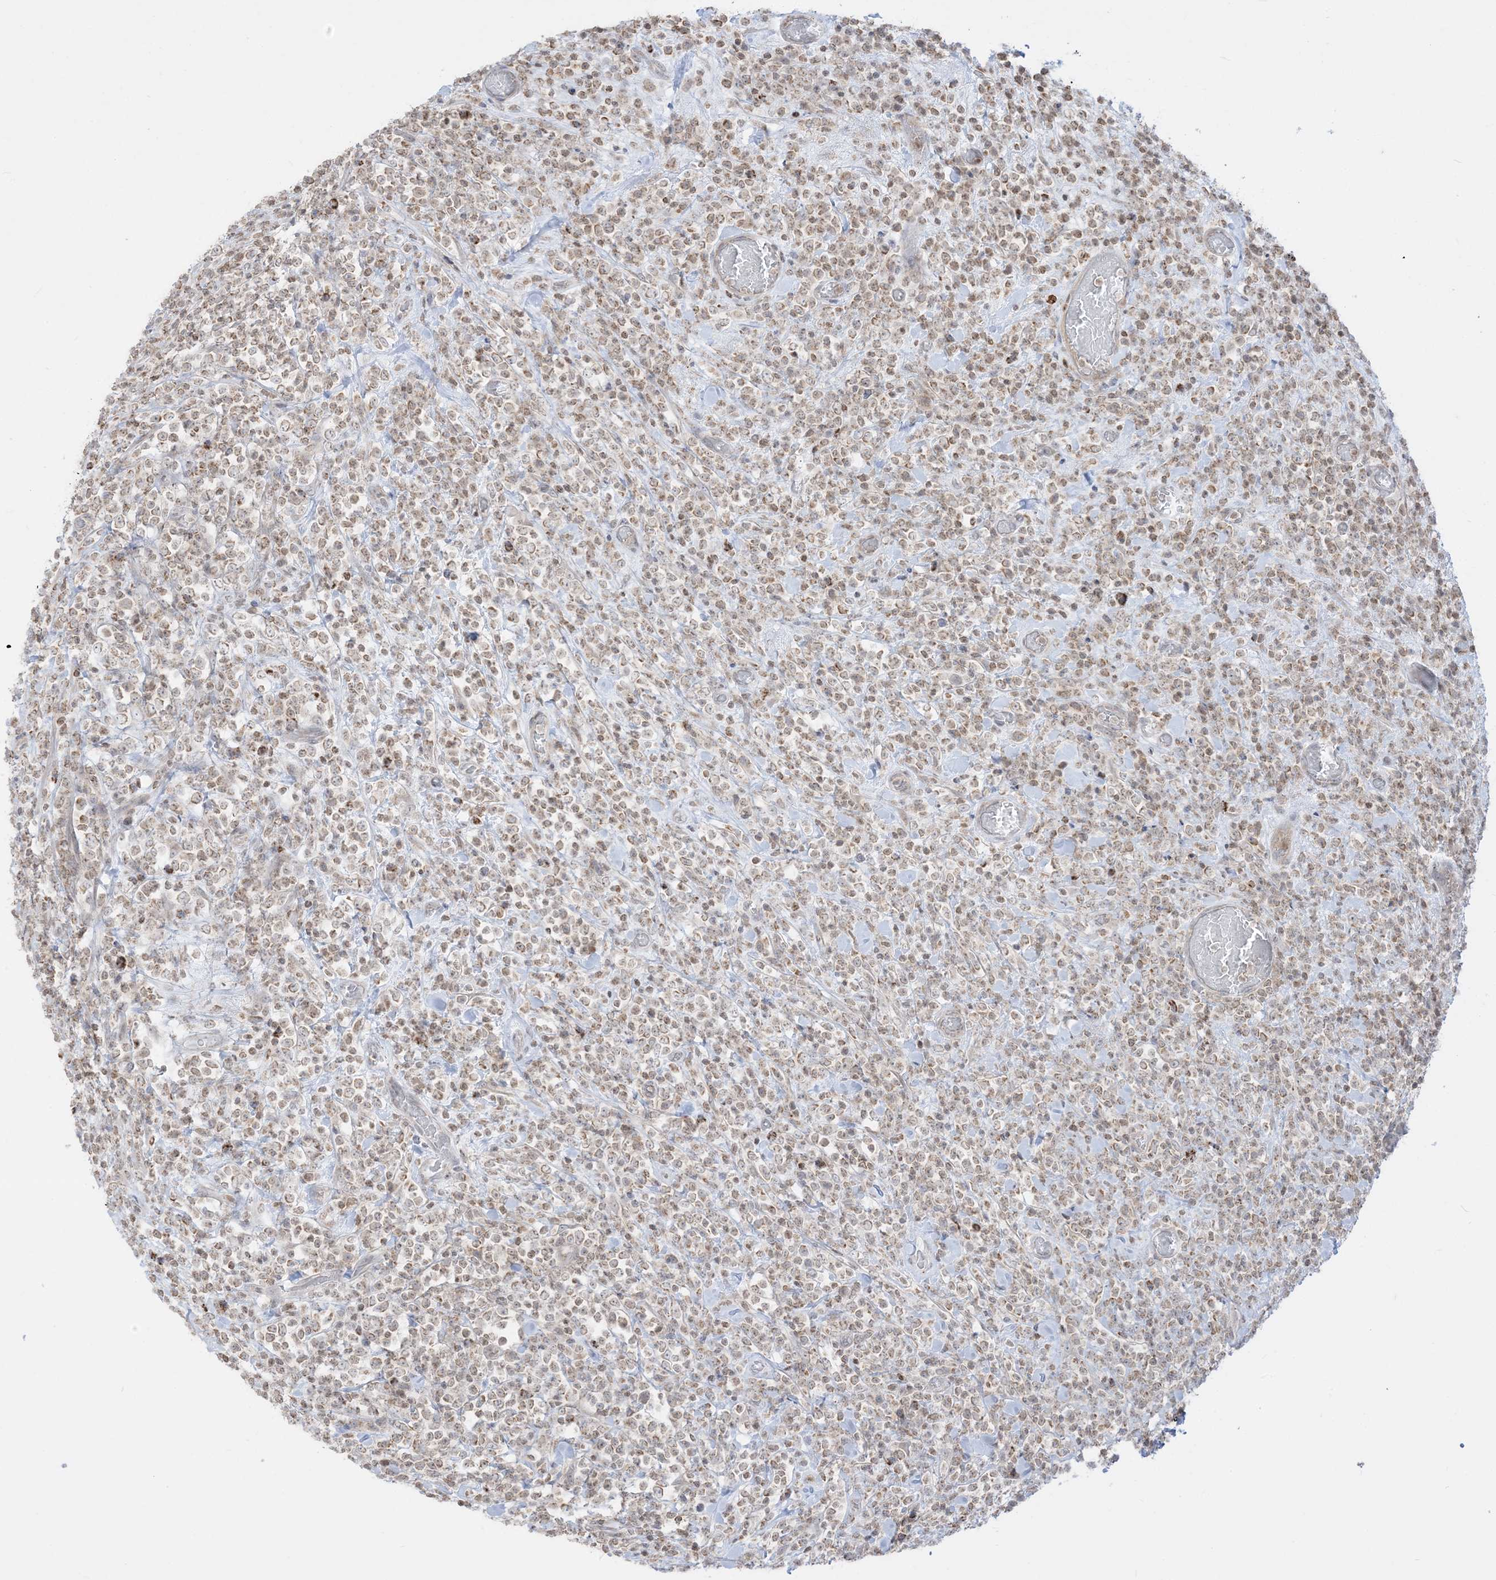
{"staining": {"intensity": "weak", "quantity": ">75%", "location": "cytoplasmic/membranous"}, "tissue": "lymphoma", "cell_type": "Tumor cells", "image_type": "cancer", "snomed": [{"axis": "morphology", "description": "Malignant lymphoma, non-Hodgkin's type, High grade"}, {"axis": "topography", "description": "Colon"}], "caption": "The image reveals a brown stain indicating the presence of a protein in the cytoplasmic/membranous of tumor cells in high-grade malignant lymphoma, non-Hodgkin's type.", "gene": "KANSL3", "patient": {"sex": "female", "age": 53}}